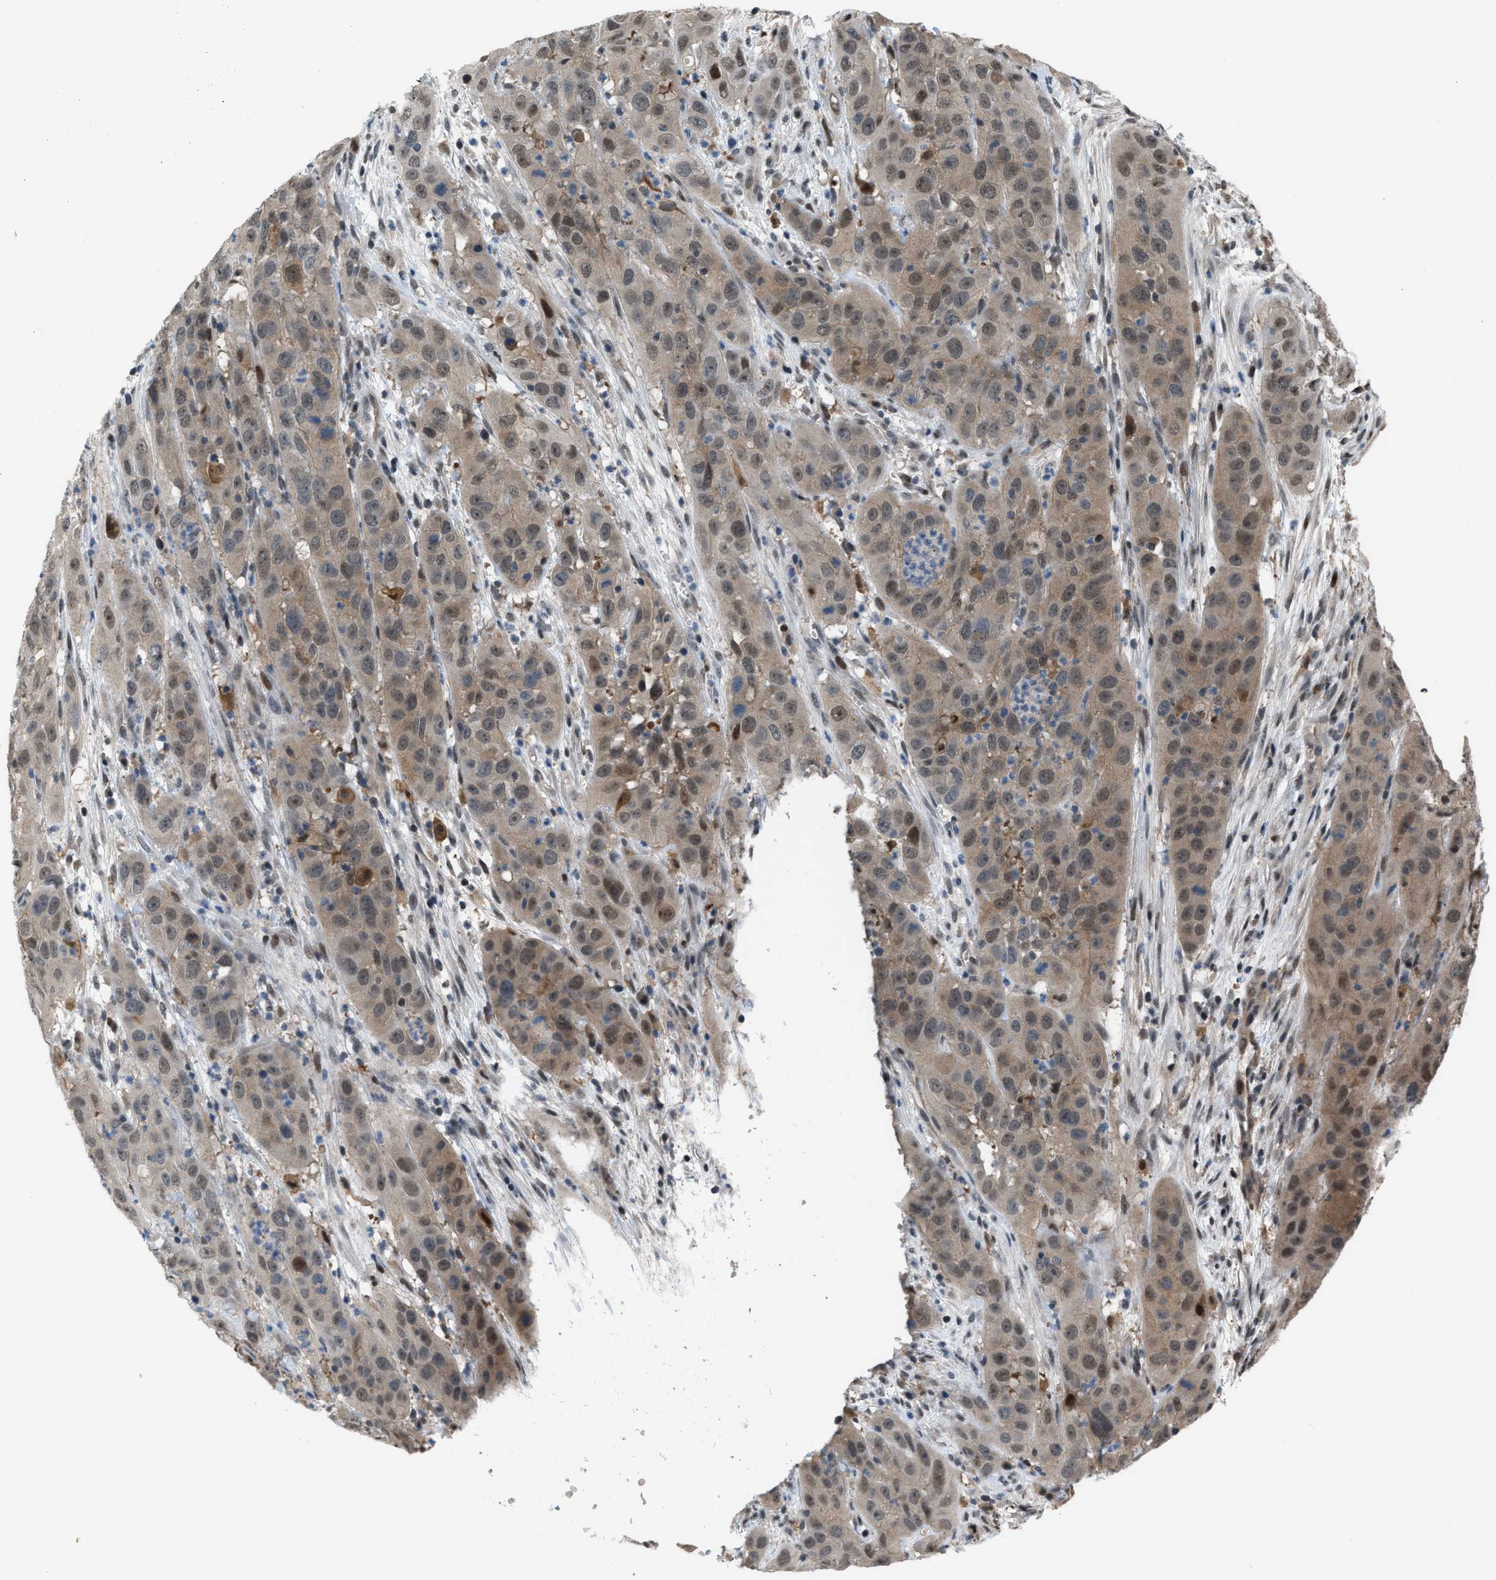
{"staining": {"intensity": "weak", "quantity": ">75%", "location": "cytoplasmic/membranous,nuclear"}, "tissue": "cervical cancer", "cell_type": "Tumor cells", "image_type": "cancer", "snomed": [{"axis": "morphology", "description": "Squamous cell carcinoma, NOS"}, {"axis": "topography", "description": "Cervix"}], "caption": "Cervical squamous cell carcinoma was stained to show a protein in brown. There is low levels of weak cytoplasmic/membranous and nuclear expression in approximately >75% of tumor cells.", "gene": "RFFL", "patient": {"sex": "female", "age": 32}}